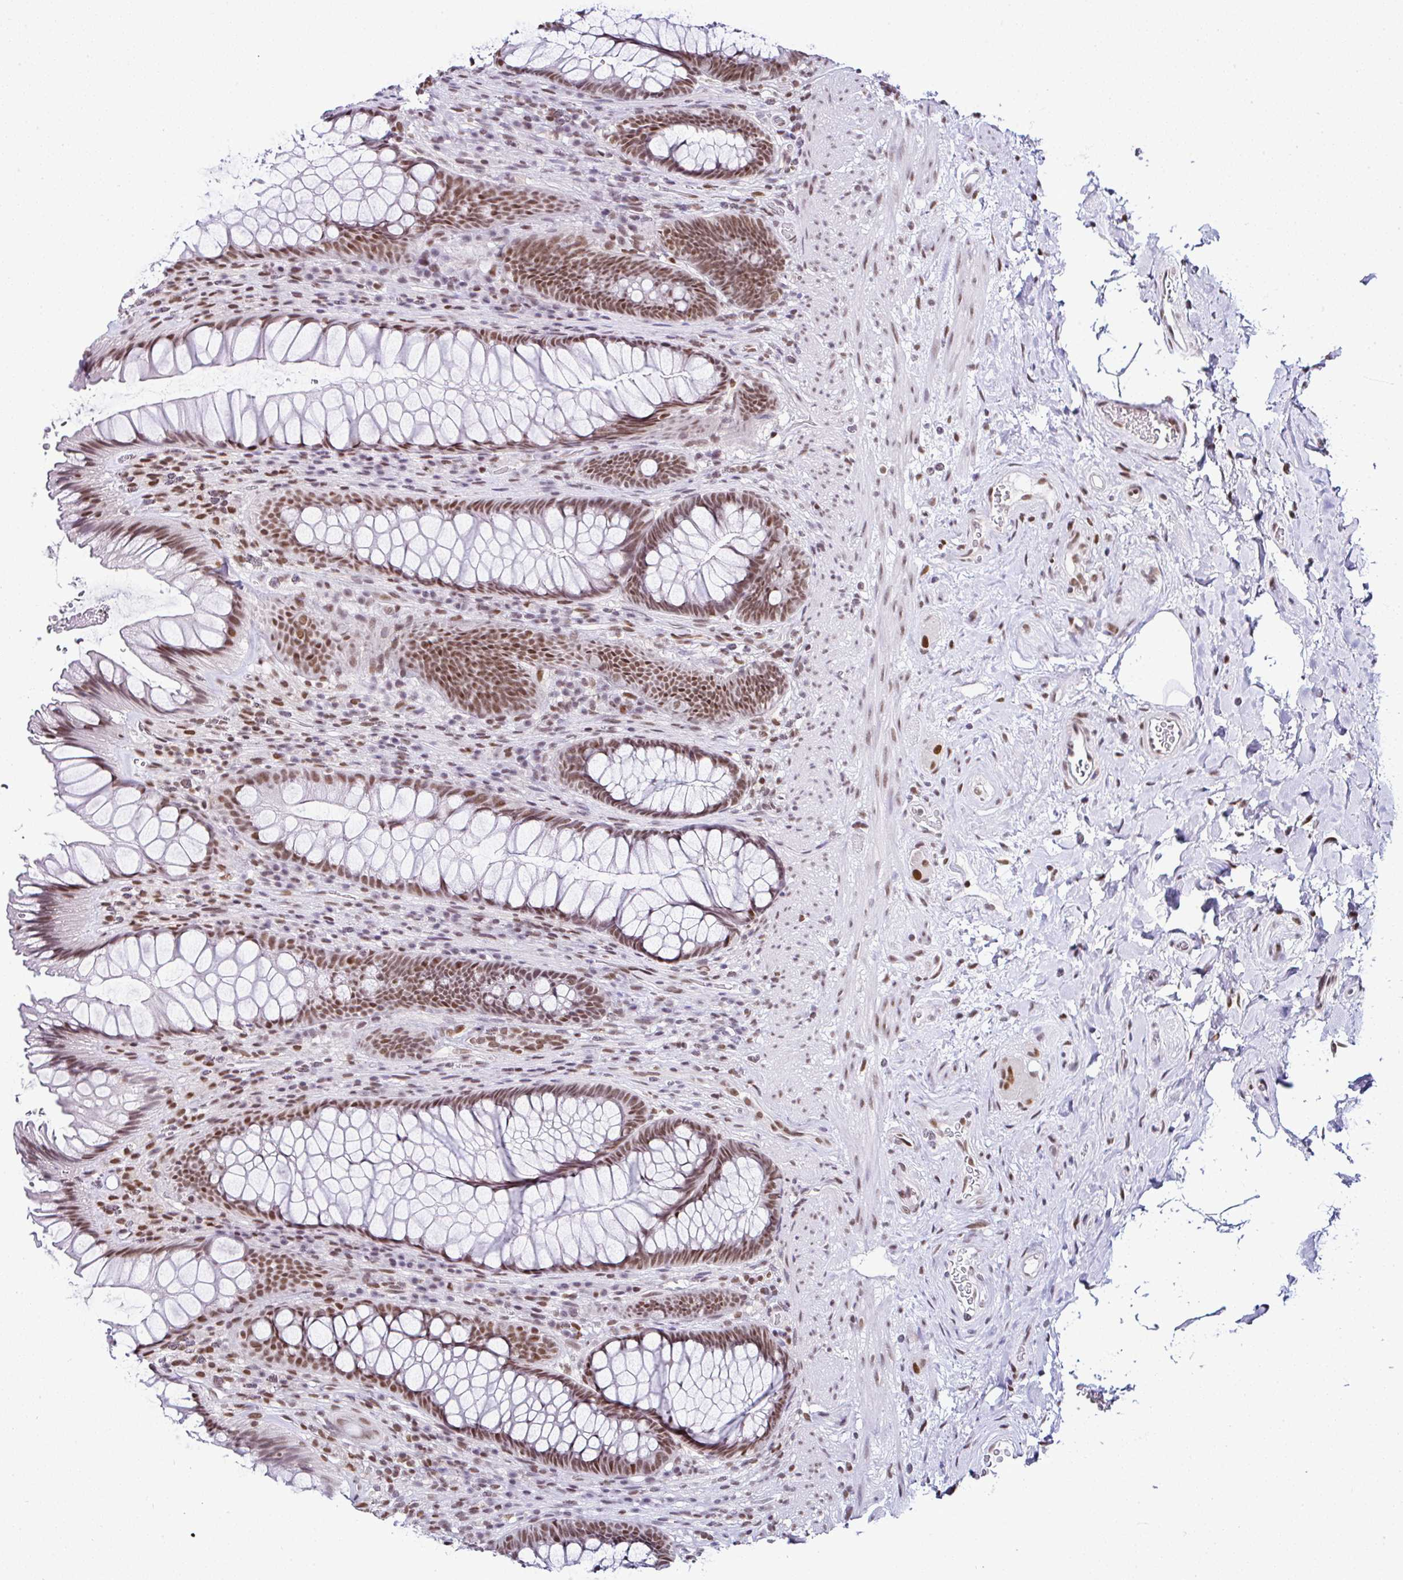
{"staining": {"intensity": "moderate", "quantity": ">75%", "location": "nuclear"}, "tissue": "rectum", "cell_type": "Glandular cells", "image_type": "normal", "snomed": [{"axis": "morphology", "description": "Normal tissue, NOS"}, {"axis": "topography", "description": "Rectum"}], "caption": "Immunohistochemical staining of unremarkable rectum demonstrates >75% levels of moderate nuclear protein expression in approximately >75% of glandular cells. Immunohistochemistry (ihc) stains the protein in brown and the nuclei are stained blue.", "gene": "DR1", "patient": {"sex": "male", "age": 53}}